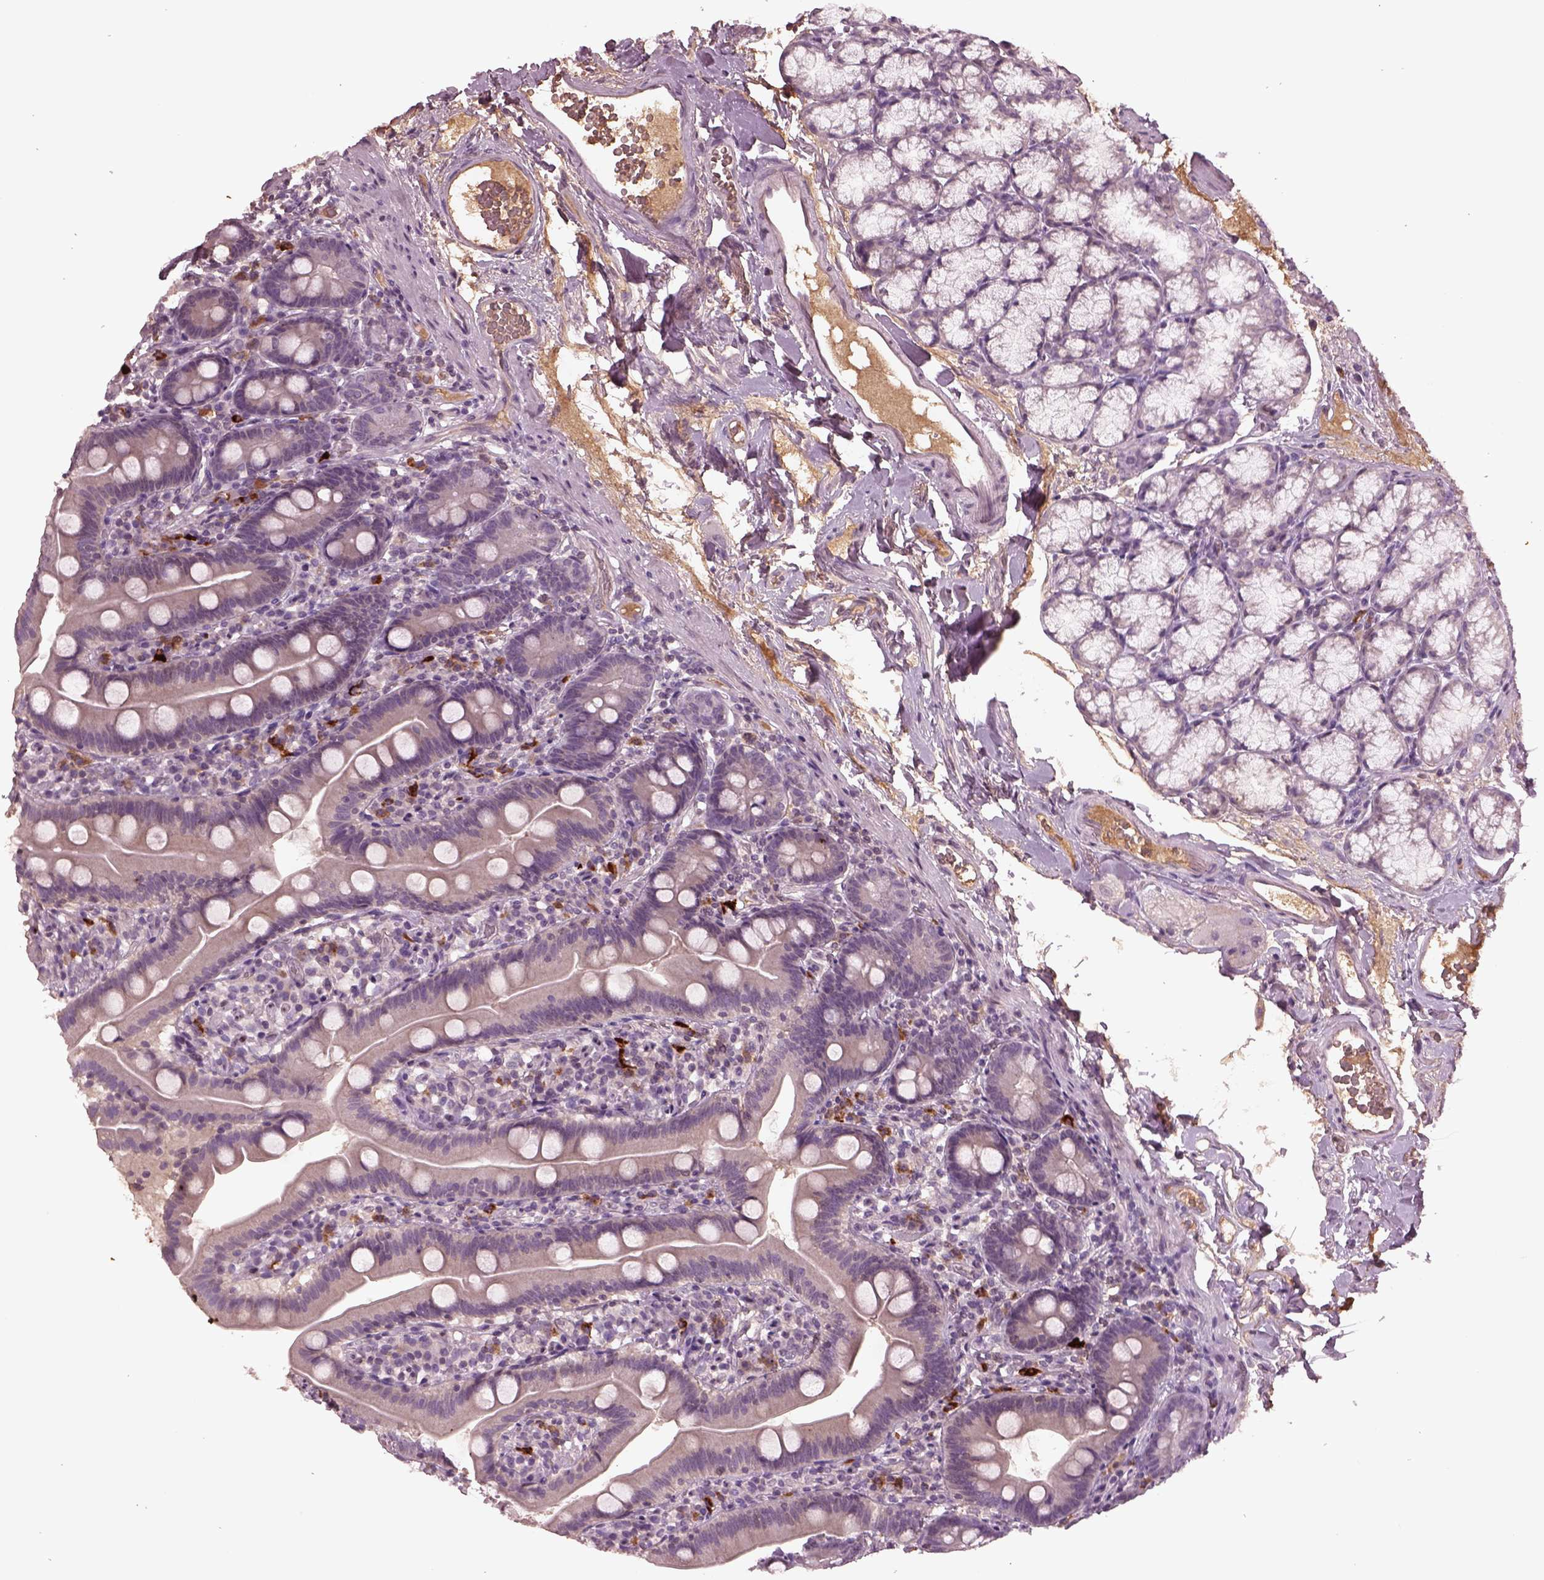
{"staining": {"intensity": "negative", "quantity": "none", "location": "none"}, "tissue": "duodenum", "cell_type": "Glandular cells", "image_type": "normal", "snomed": [{"axis": "morphology", "description": "Normal tissue, NOS"}, {"axis": "topography", "description": "Duodenum"}], "caption": "This is a image of IHC staining of unremarkable duodenum, which shows no staining in glandular cells.", "gene": "PTX4", "patient": {"sex": "female", "age": 67}}